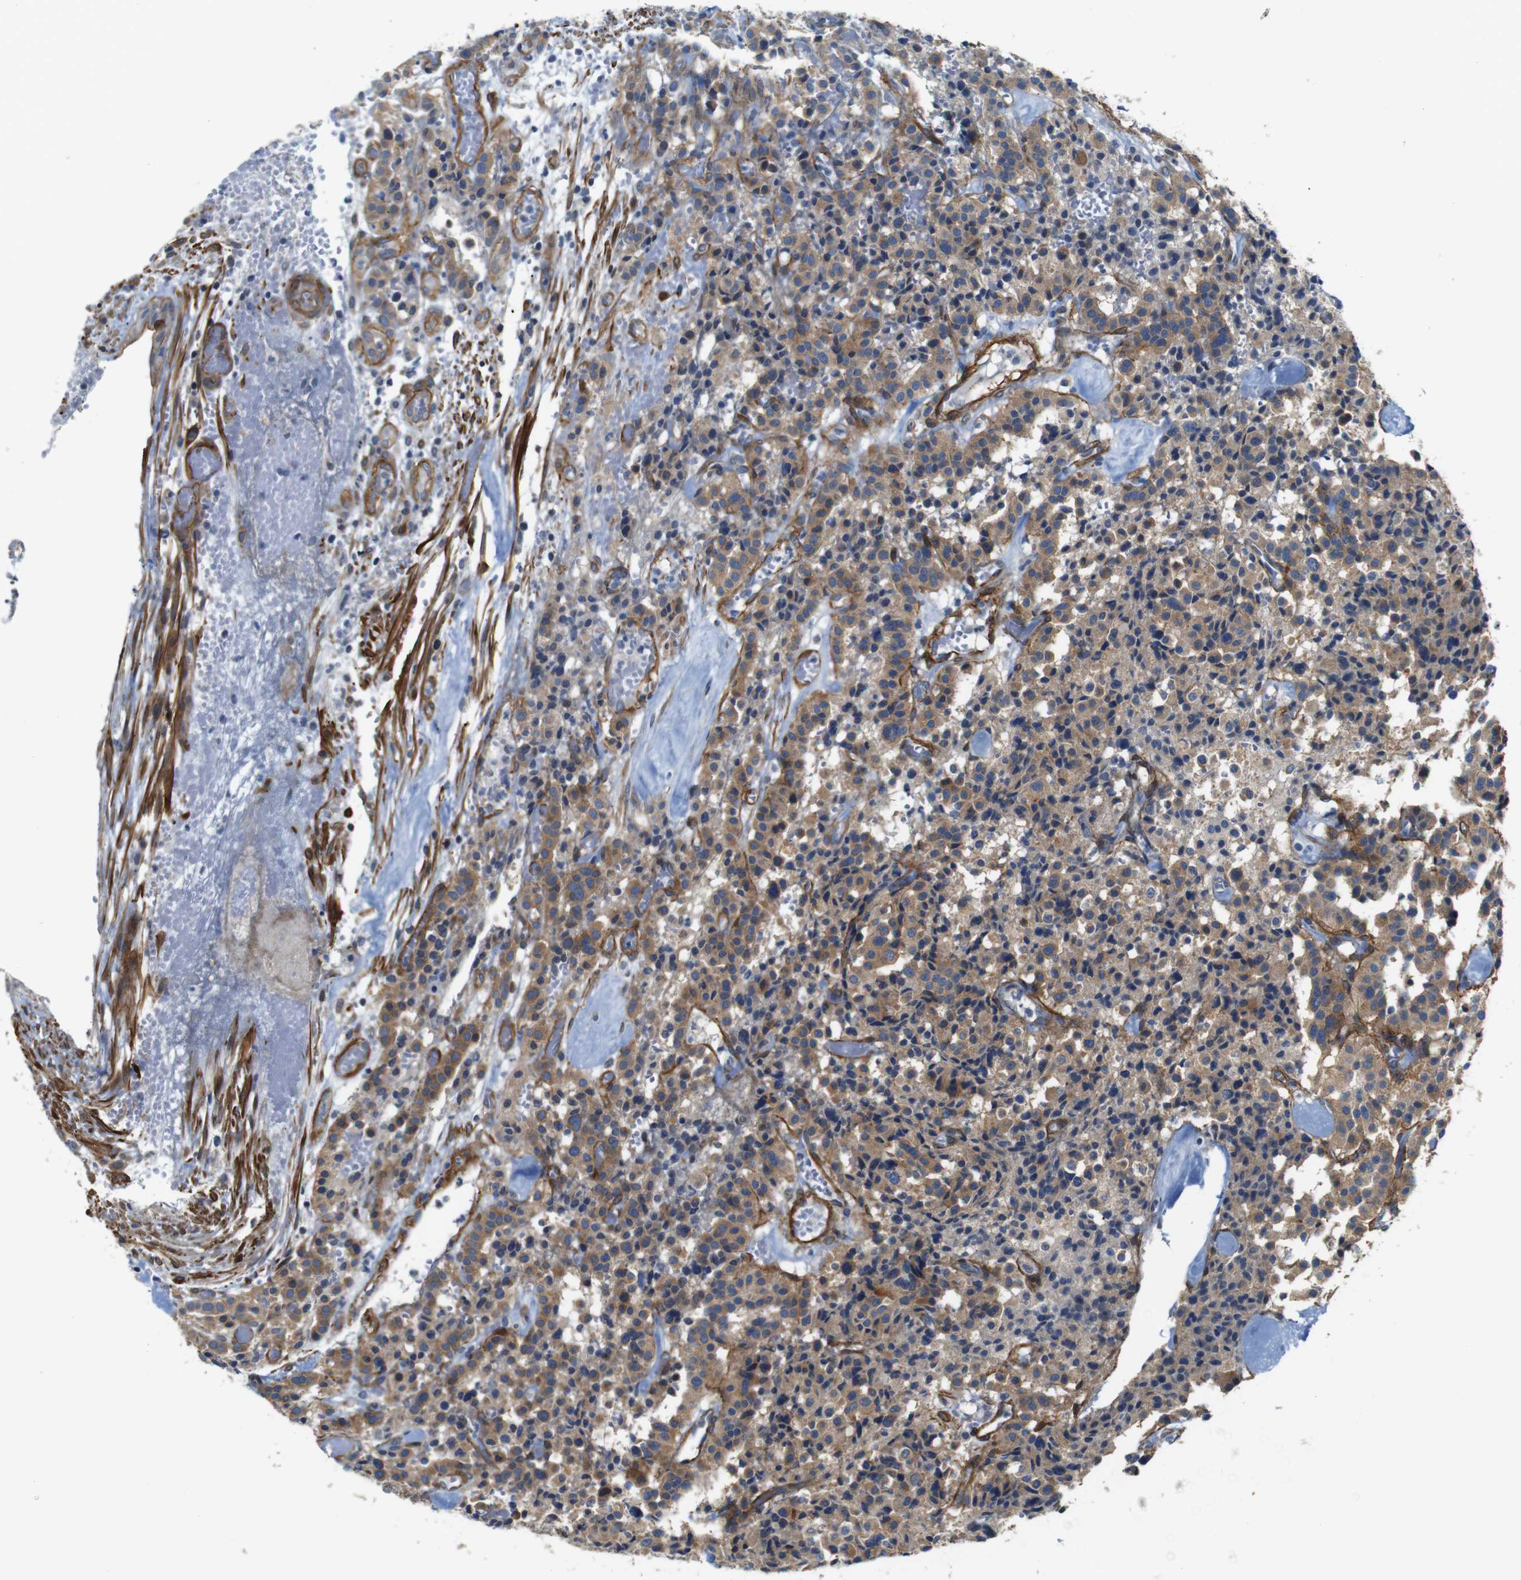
{"staining": {"intensity": "moderate", "quantity": ">75%", "location": "cytoplasmic/membranous"}, "tissue": "carcinoid", "cell_type": "Tumor cells", "image_type": "cancer", "snomed": [{"axis": "morphology", "description": "Carcinoid, malignant, NOS"}, {"axis": "topography", "description": "Lung"}], "caption": "Immunohistochemistry histopathology image of neoplastic tissue: carcinoid (malignant) stained using IHC shows medium levels of moderate protein expression localized specifically in the cytoplasmic/membranous of tumor cells, appearing as a cytoplasmic/membranous brown color.", "gene": "GGT7", "patient": {"sex": "male", "age": 30}}